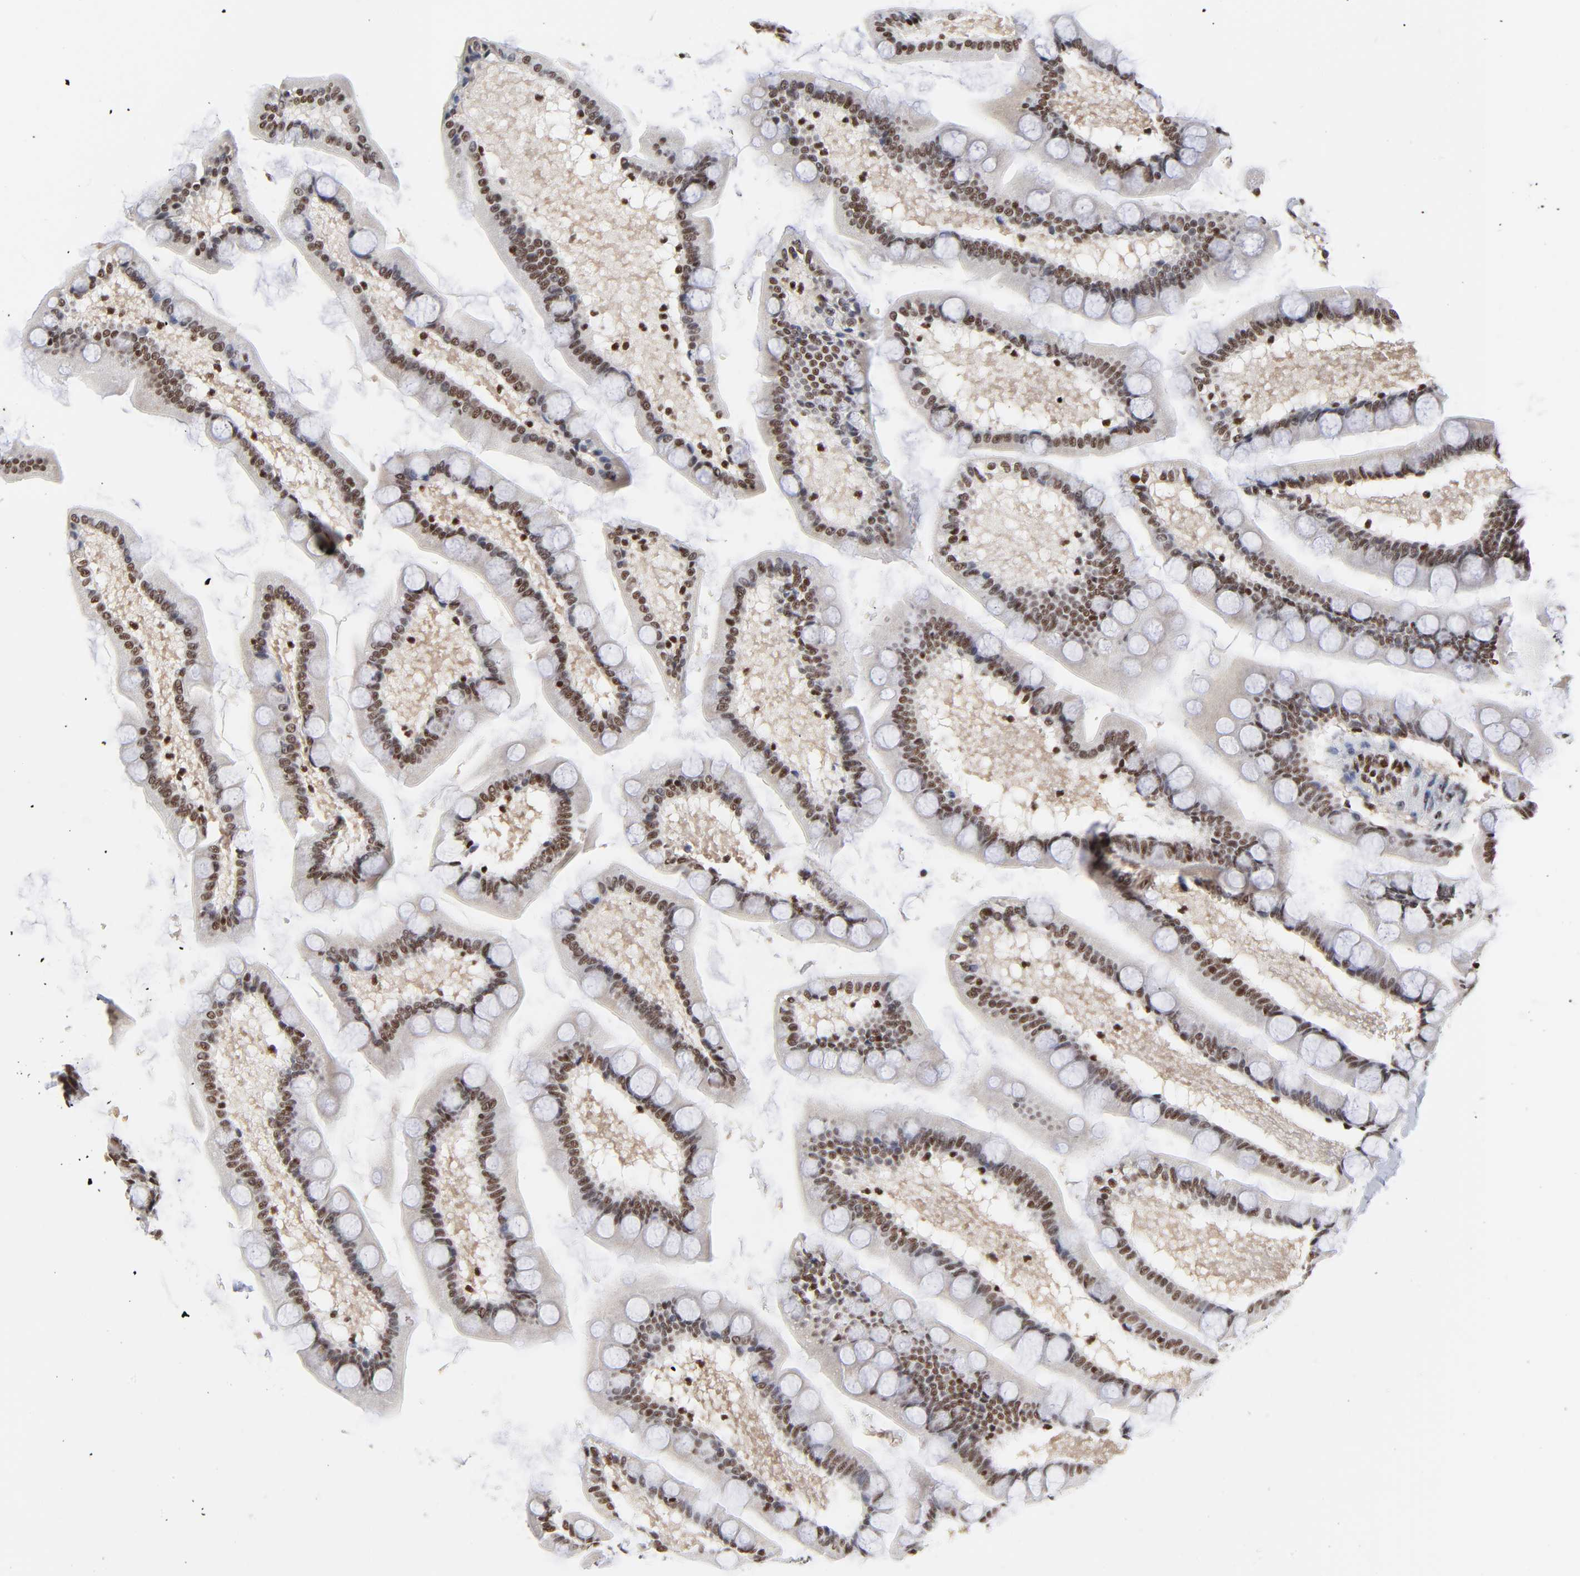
{"staining": {"intensity": "strong", "quantity": ">75%", "location": "nuclear"}, "tissue": "small intestine", "cell_type": "Glandular cells", "image_type": "normal", "snomed": [{"axis": "morphology", "description": "Normal tissue, NOS"}, {"axis": "topography", "description": "Small intestine"}], "caption": "A histopathology image showing strong nuclear staining in about >75% of glandular cells in benign small intestine, as visualized by brown immunohistochemical staining.", "gene": "CREB1", "patient": {"sex": "male", "age": 41}}